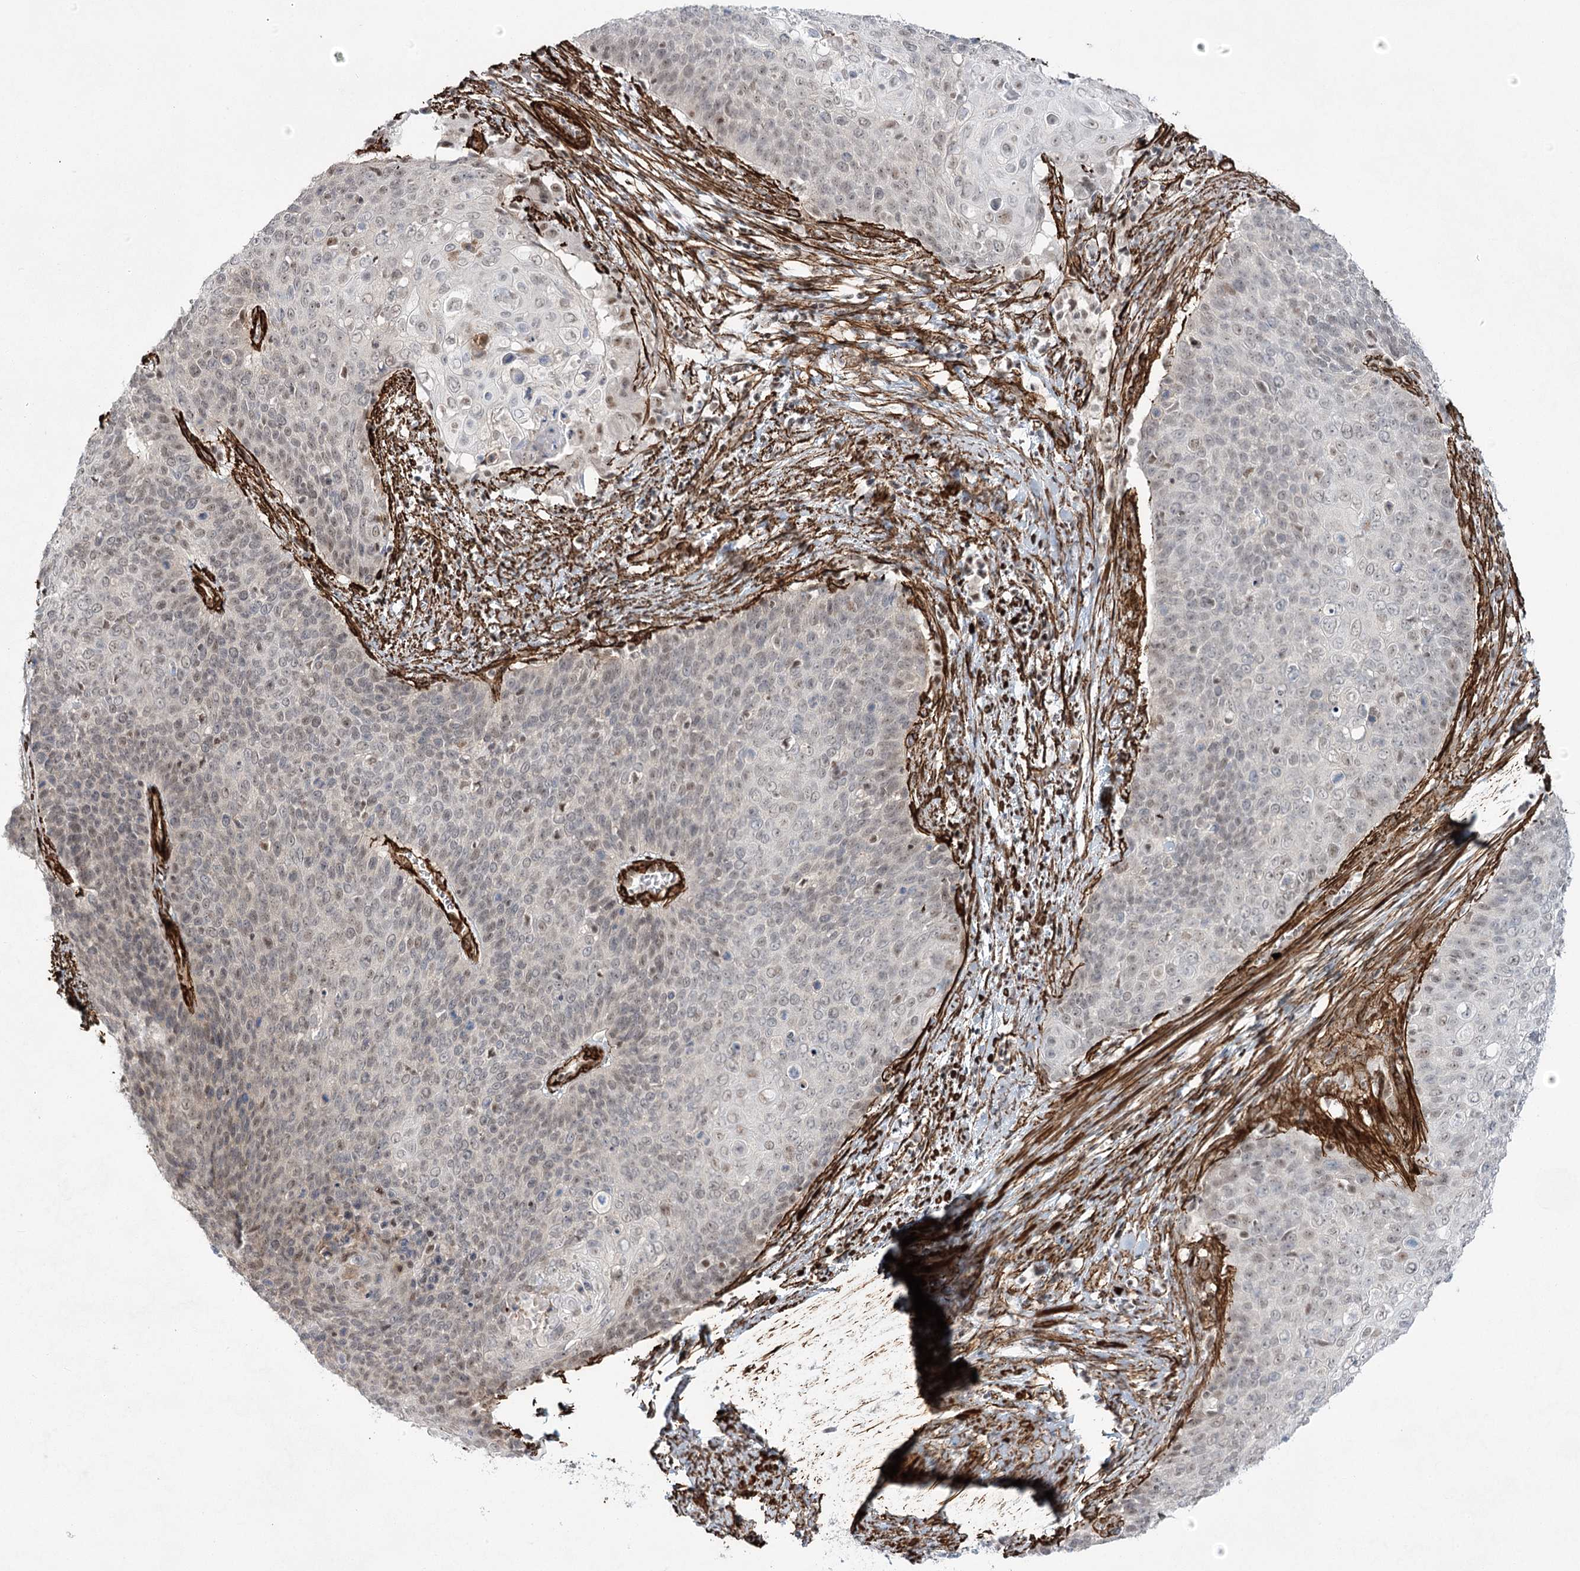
{"staining": {"intensity": "weak", "quantity": "25%-75%", "location": "nuclear"}, "tissue": "cervical cancer", "cell_type": "Tumor cells", "image_type": "cancer", "snomed": [{"axis": "morphology", "description": "Squamous cell carcinoma, NOS"}, {"axis": "topography", "description": "Cervix"}], "caption": "Immunohistochemistry micrograph of human cervical squamous cell carcinoma stained for a protein (brown), which displays low levels of weak nuclear staining in about 25%-75% of tumor cells.", "gene": "CWF19L1", "patient": {"sex": "female", "age": 39}}